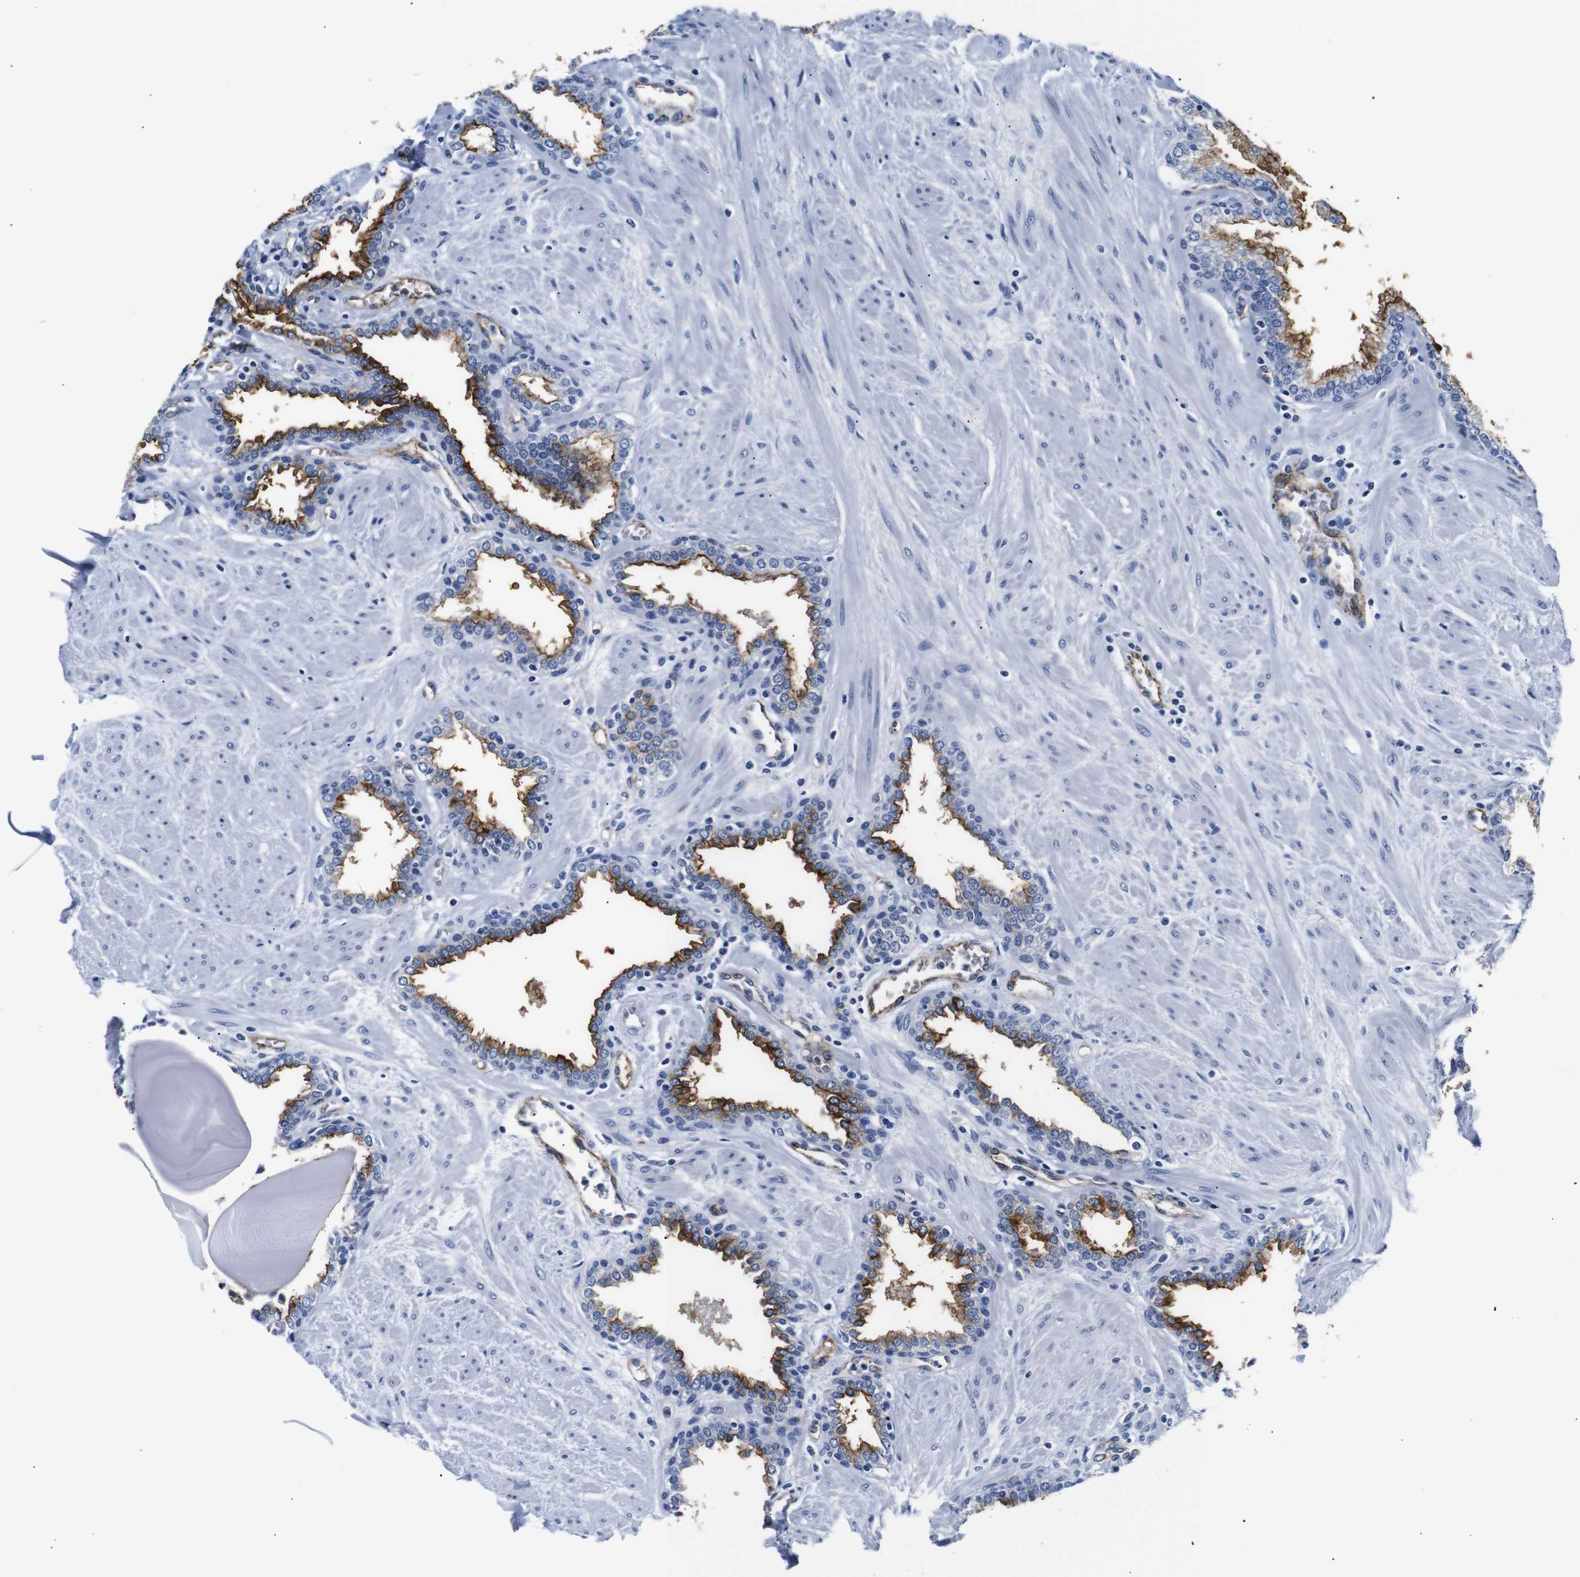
{"staining": {"intensity": "moderate", "quantity": "25%-75%", "location": "cytoplasmic/membranous"}, "tissue": "prostate", "cell_type": "Glandular cells", "image_type": "normal", "snomed": [{"axis": "morphology", "description": "Normal tissue, NOS"}, {"axis": "topography", "description": "Prostate"}], "caption": "Immunohistochemical staining of normal prostate shows medium levels of moderate cytoplasmic/membranous staining in approximately 25%-75% of glandular cells. Using DAB (brown) and hematoxylin (blue) stains, captured at high magnification using brightfield microscopy.", "gene": "MUC4", "patient": {"sex": "male", "age": 51}}